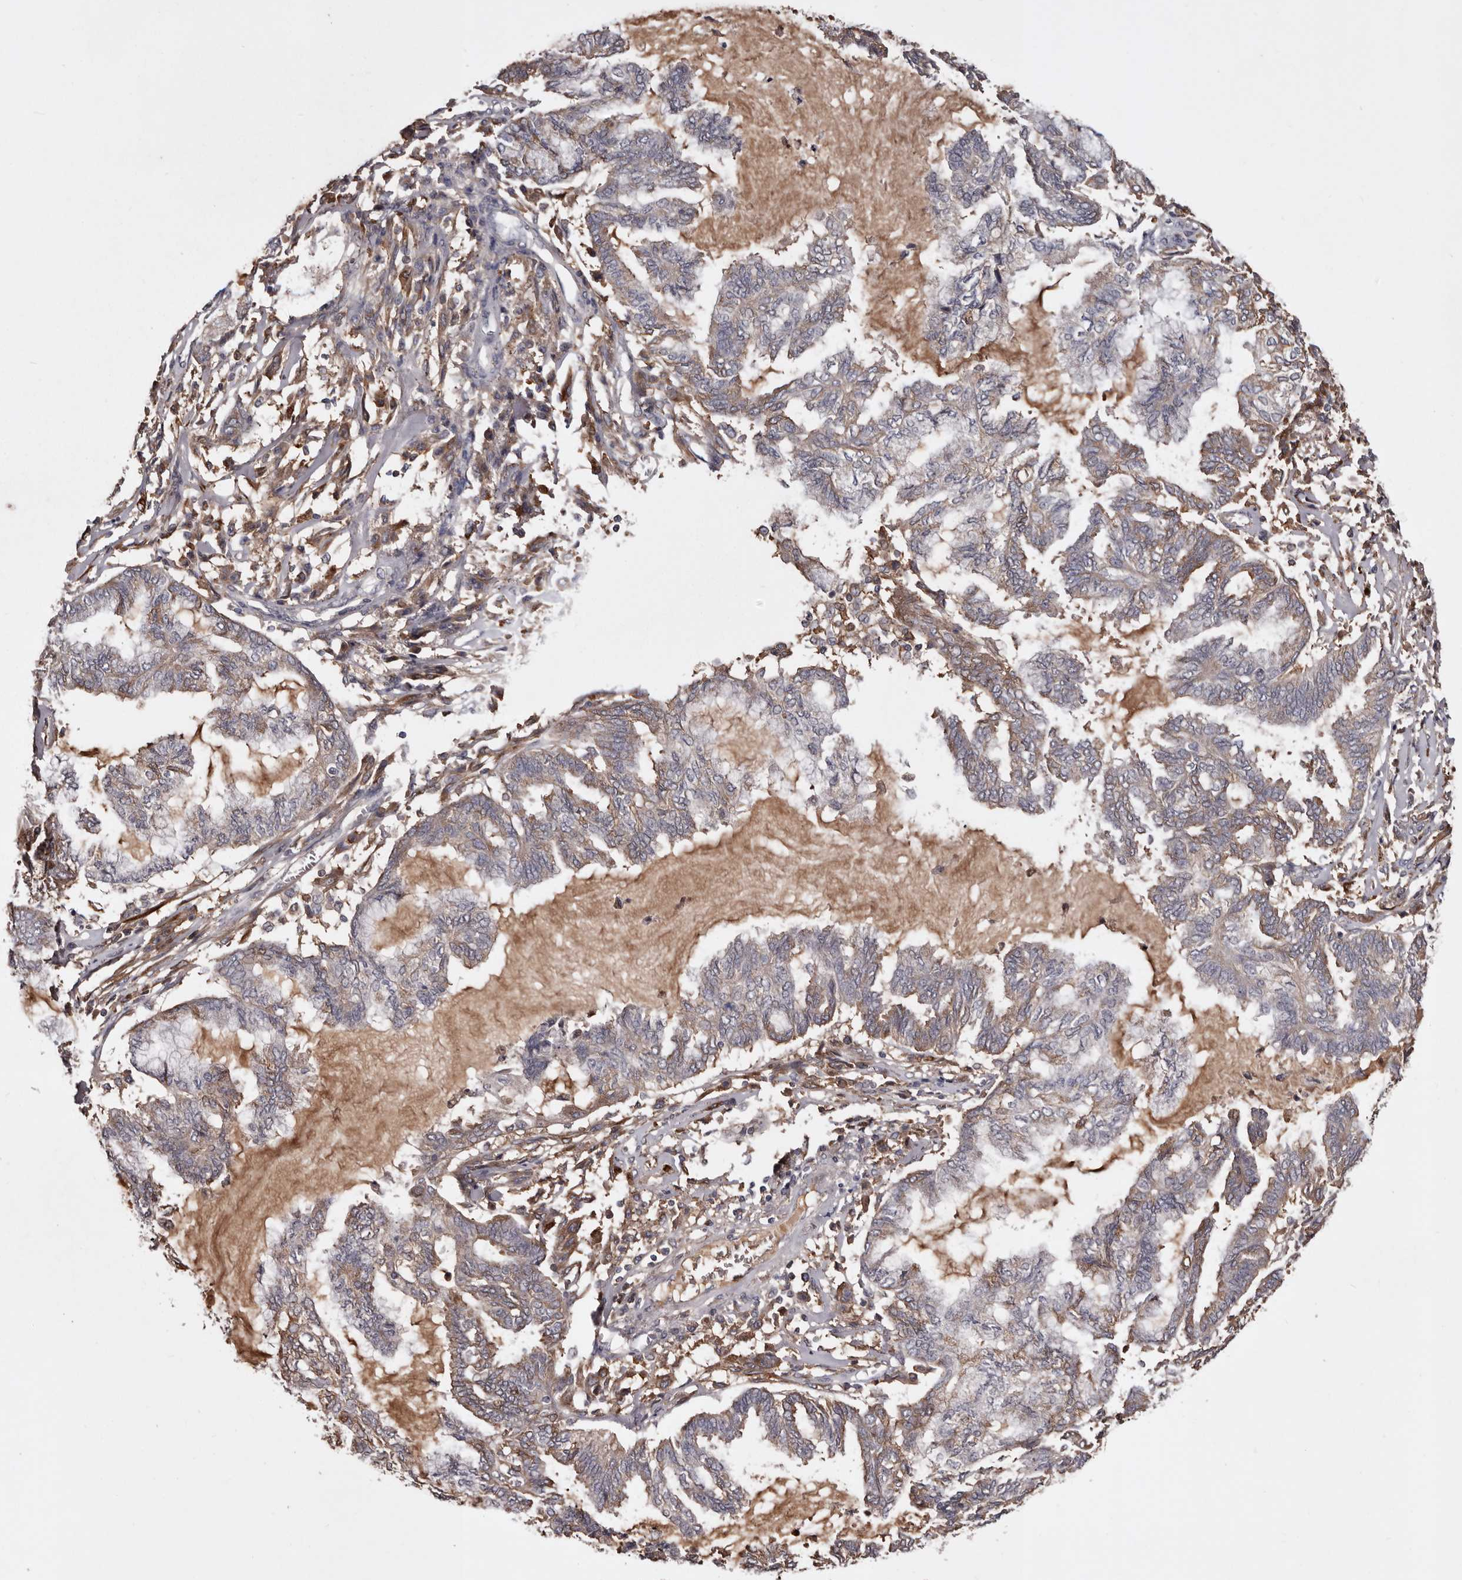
{"staining": {"intensity": "weak", "quantity": "25%-75%", "location": "cytoplasmic/membranous"}, "tissue": "endometrial cancer", "cell_type": "Tumor cells", "image_type": "cancer", "snomed": [{"axis": "morphology", "description": "Adenocarcinoma, NOS"}, {"axis": "topography", "description": "Endometrium"}], "caption": "Immunohistochemical staining of endometrial cancer shows low levels of weak cytoplasmic/membranous protein expression in about 25%-75% of tumor cells.", "gene": "CYP1B1", "patient": {"sex": "female", "age": 86}}